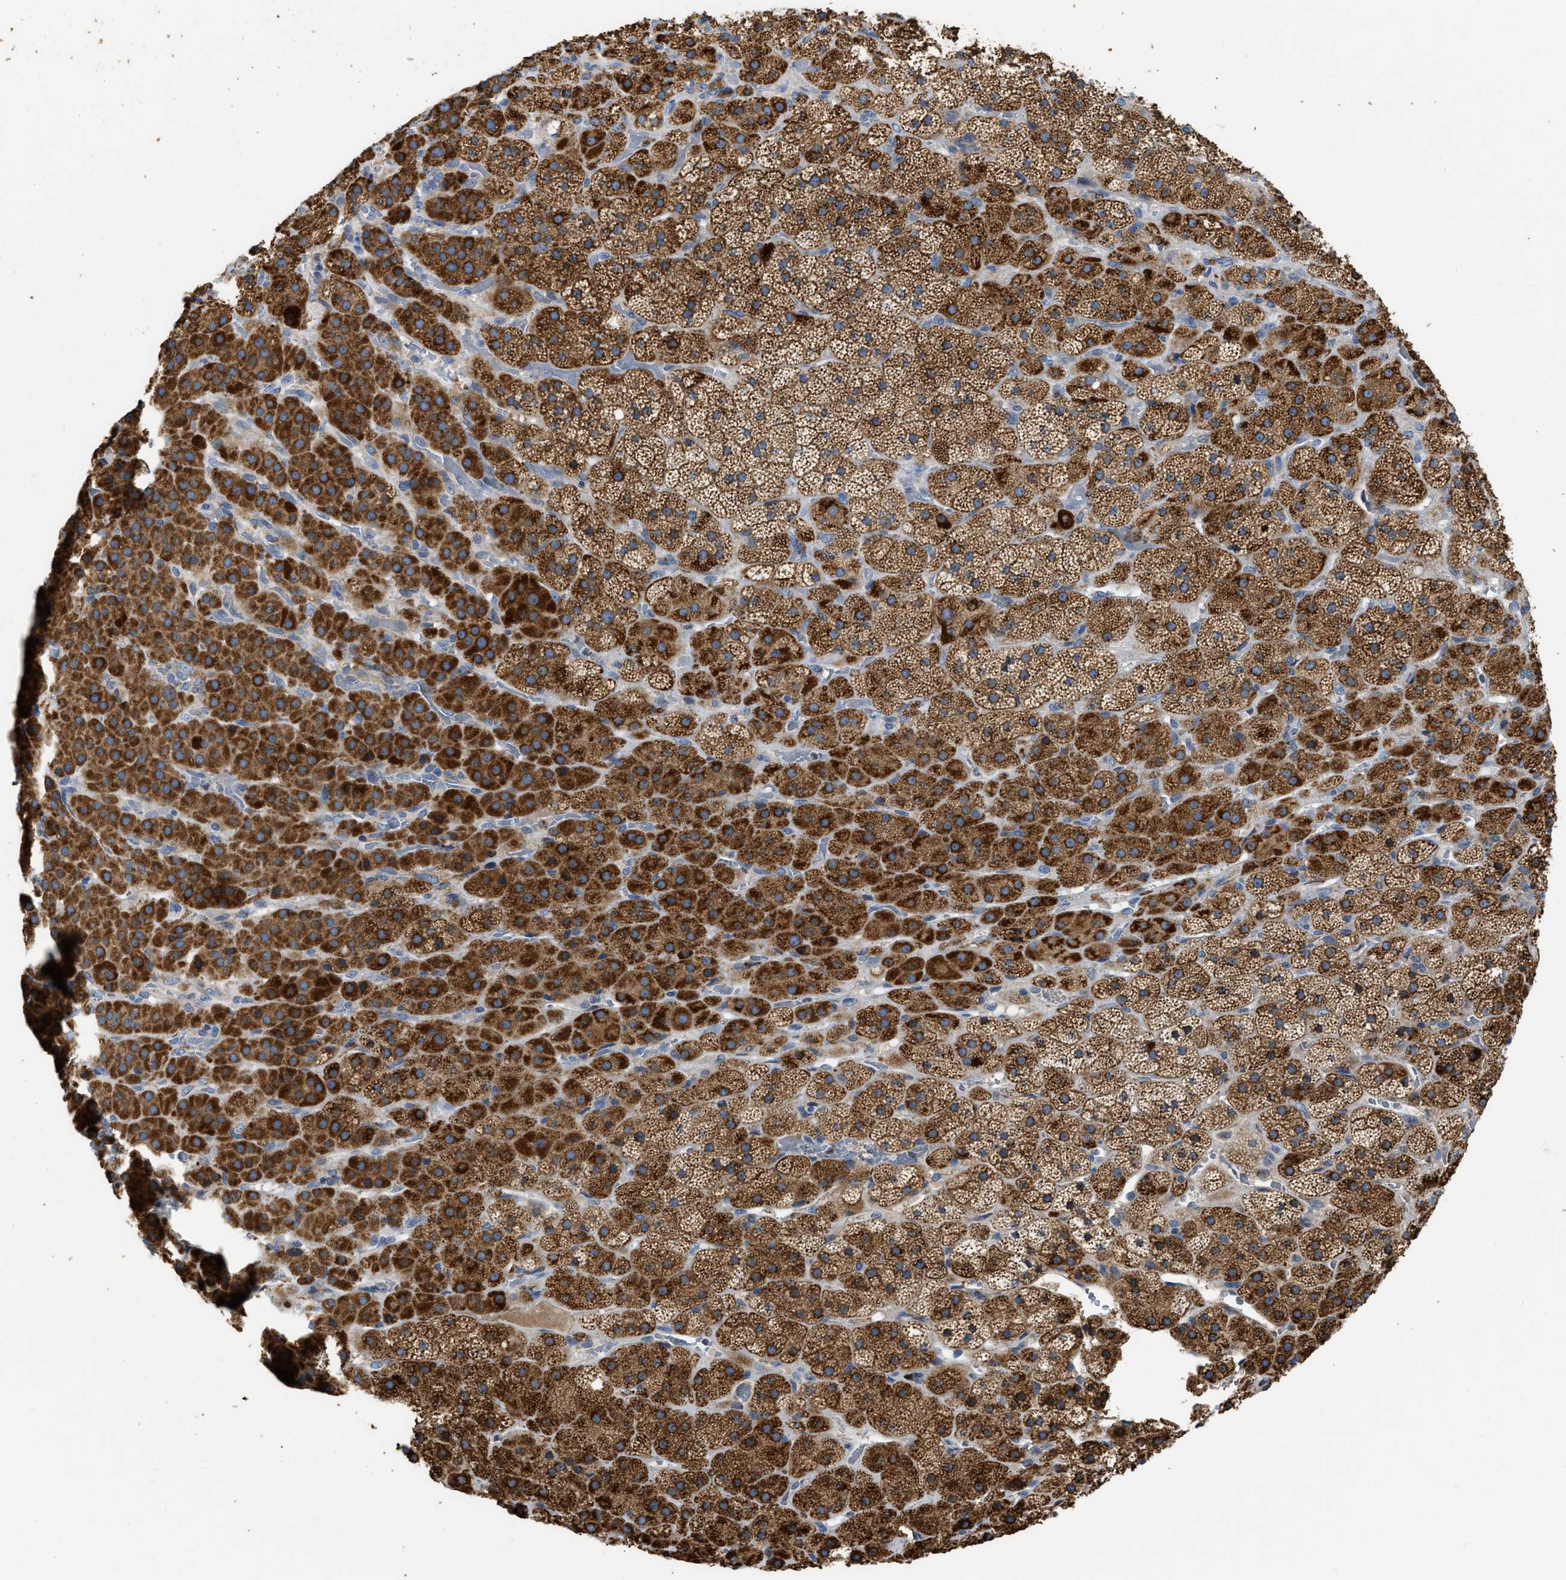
{"staining": {"intensity": "strong", "quantity": ">75%", "location": "cytoplasmic/membranous"}, "tissue": "adrenal gland", "cell_type": "Glandular cells", "image_type": "normal", "snomed": [{"axis": "morphology", "description": "Normal tissue, NOS"}, {"axis": "topography", "description": "Adrenal gland"}], "caption": "Immunohistochemical staining of normal adrenal gland shows strong cytoplasmic/membranous protein expression in about >75% of glandular cells.", "gene": "AK2", "patient": {"sex": "male", "age": 57}}